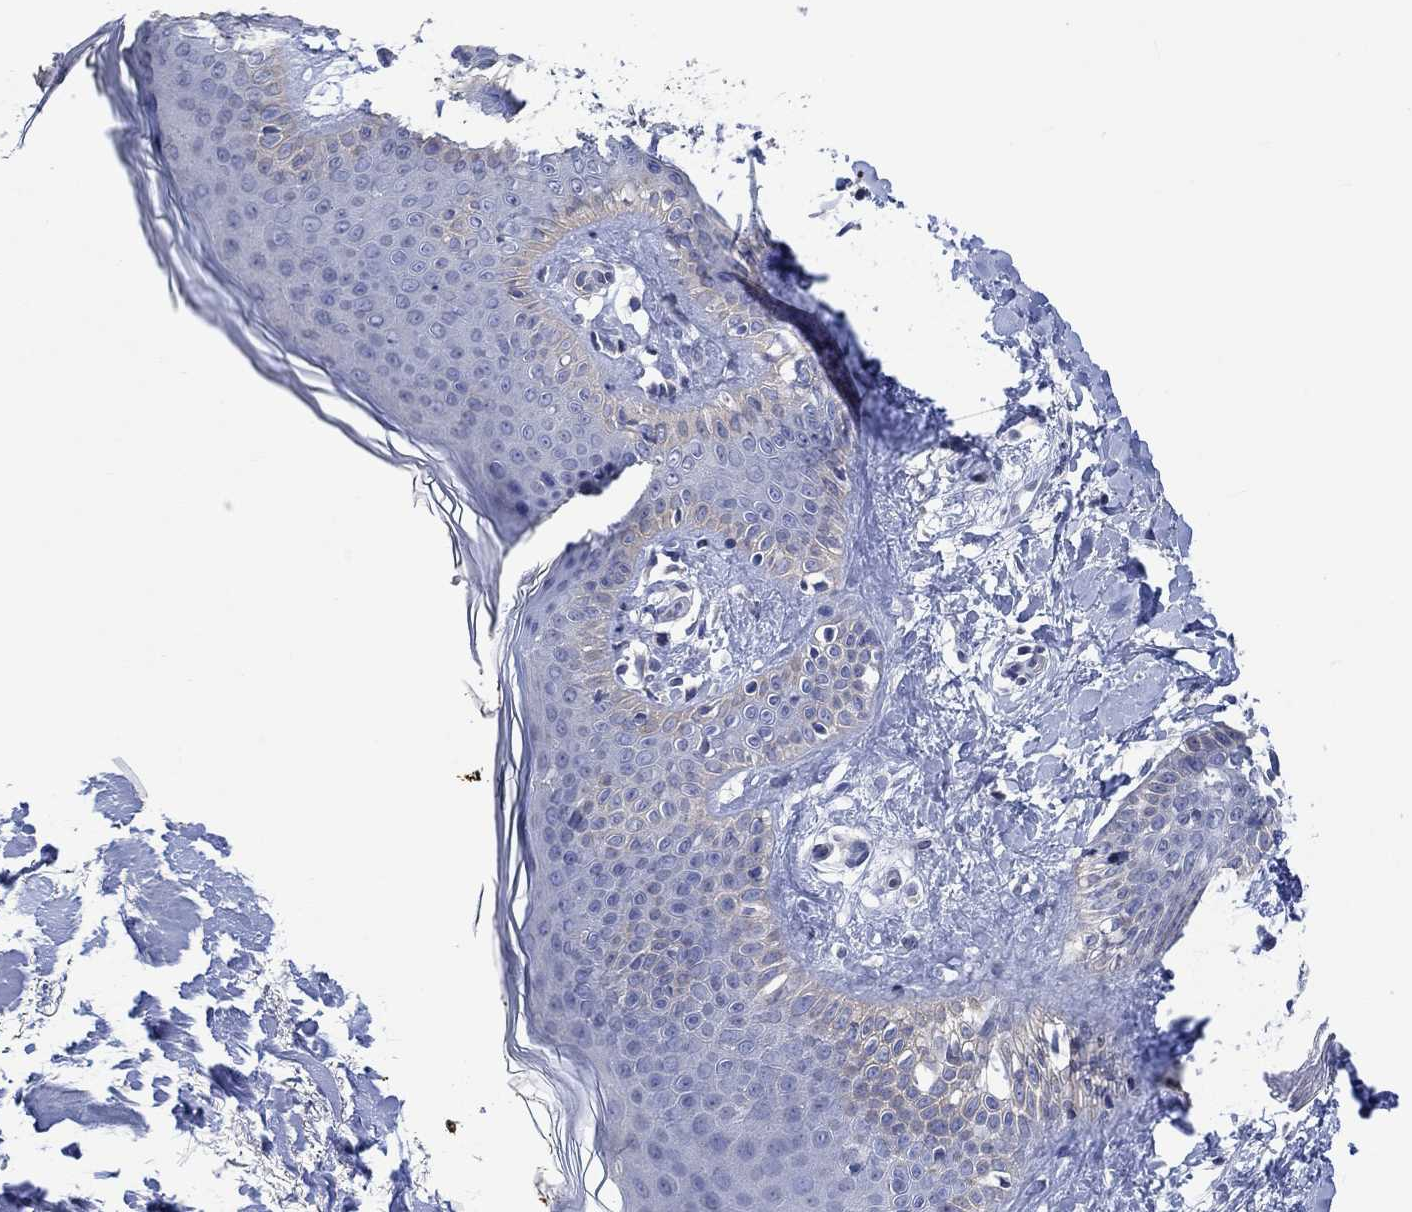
{"staining": {"intensity": "negative", "quantity": "none", "location": "none"}, "tissue": "skin", "cell_type": "Fibroblasts", "image_type": "normal", "snomed": [{"axis": "morphology", "description": "Normal tissue, NOS"}, {"axis": "topography", "description": "Skin"}], "caption": "This is a image of immunohistochemistry (IHC) staining of benign skin, which shows no positivity in fibroblasts. (DAB immunohistochemistry, high magnification).", "gene": "AGRP", "patient": {"sex": "female", "age": 34}}